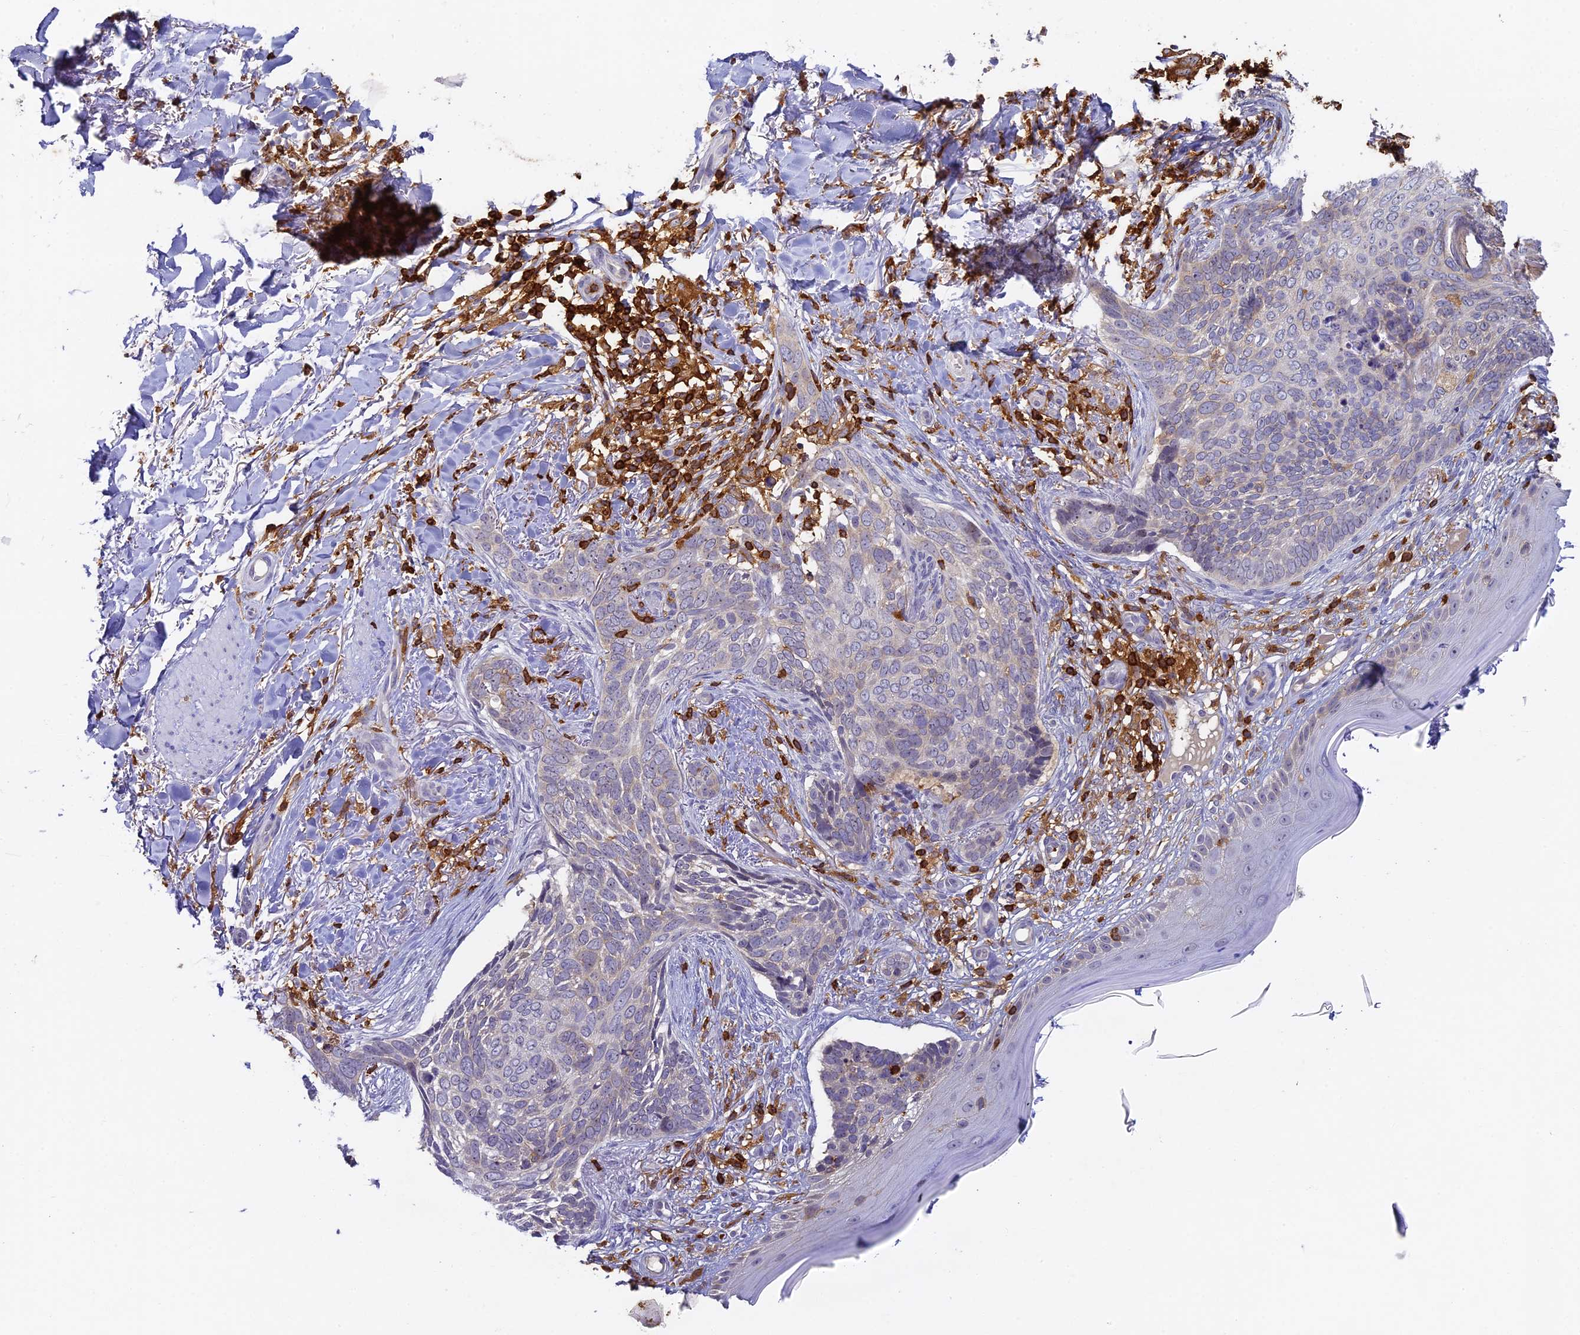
{"staining": {"intensity": "negative", "quantity": "none", "location": "none"}, "tissue": "skin cancer", "cell_type": "Tumor cells", "image_type": "cancer", "snomed": [{"axis": "morphology", "description": "Normal tissue, NOS"}, {"axis": "morphology", "description": "Basal cell carcinoma"}, {"axis": "topography", "description": "Skin"}], "caption": "There is no significant positivity in tumor cells of skin basal cell carcinoma.", "gene": "FYB1", "patient": {"sex": "female", "age": 67}}